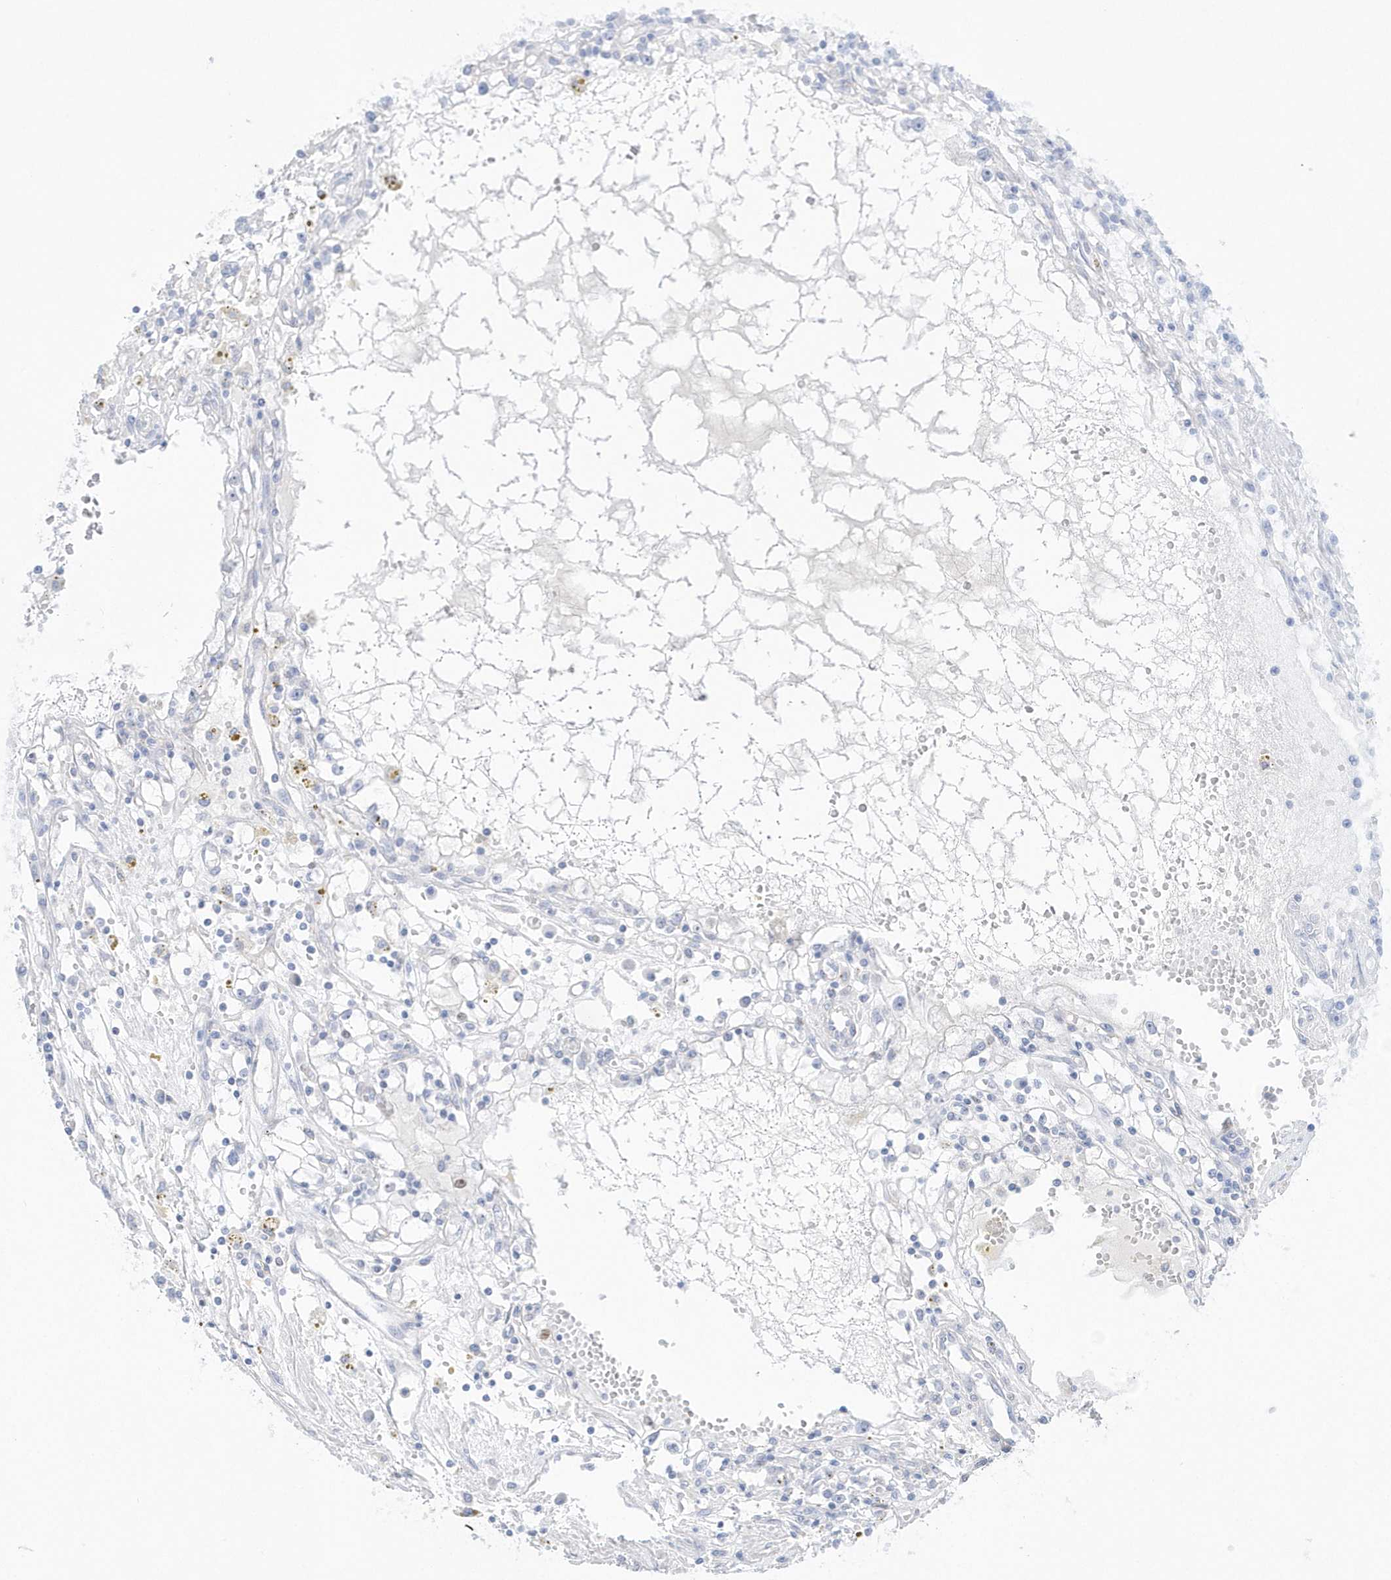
{"staining": {"intensity": "negative", "quantity": "none", "location": "none"}, "tissue": "renal cancer", "cell_type": "Tumor cells", "image_type": "cancer", "snomed": [{"axis": "morphology", "description": "Adenocarcinoma, NOS"}, {"axis": "topography", "description": "Kidney"}], "caption": "A histopathology image of human adenocarcinoma (renal) is negative for staining in tumor cells.", "gene": "TMCO6", "patient": {"sex": "male", "age": 56}}